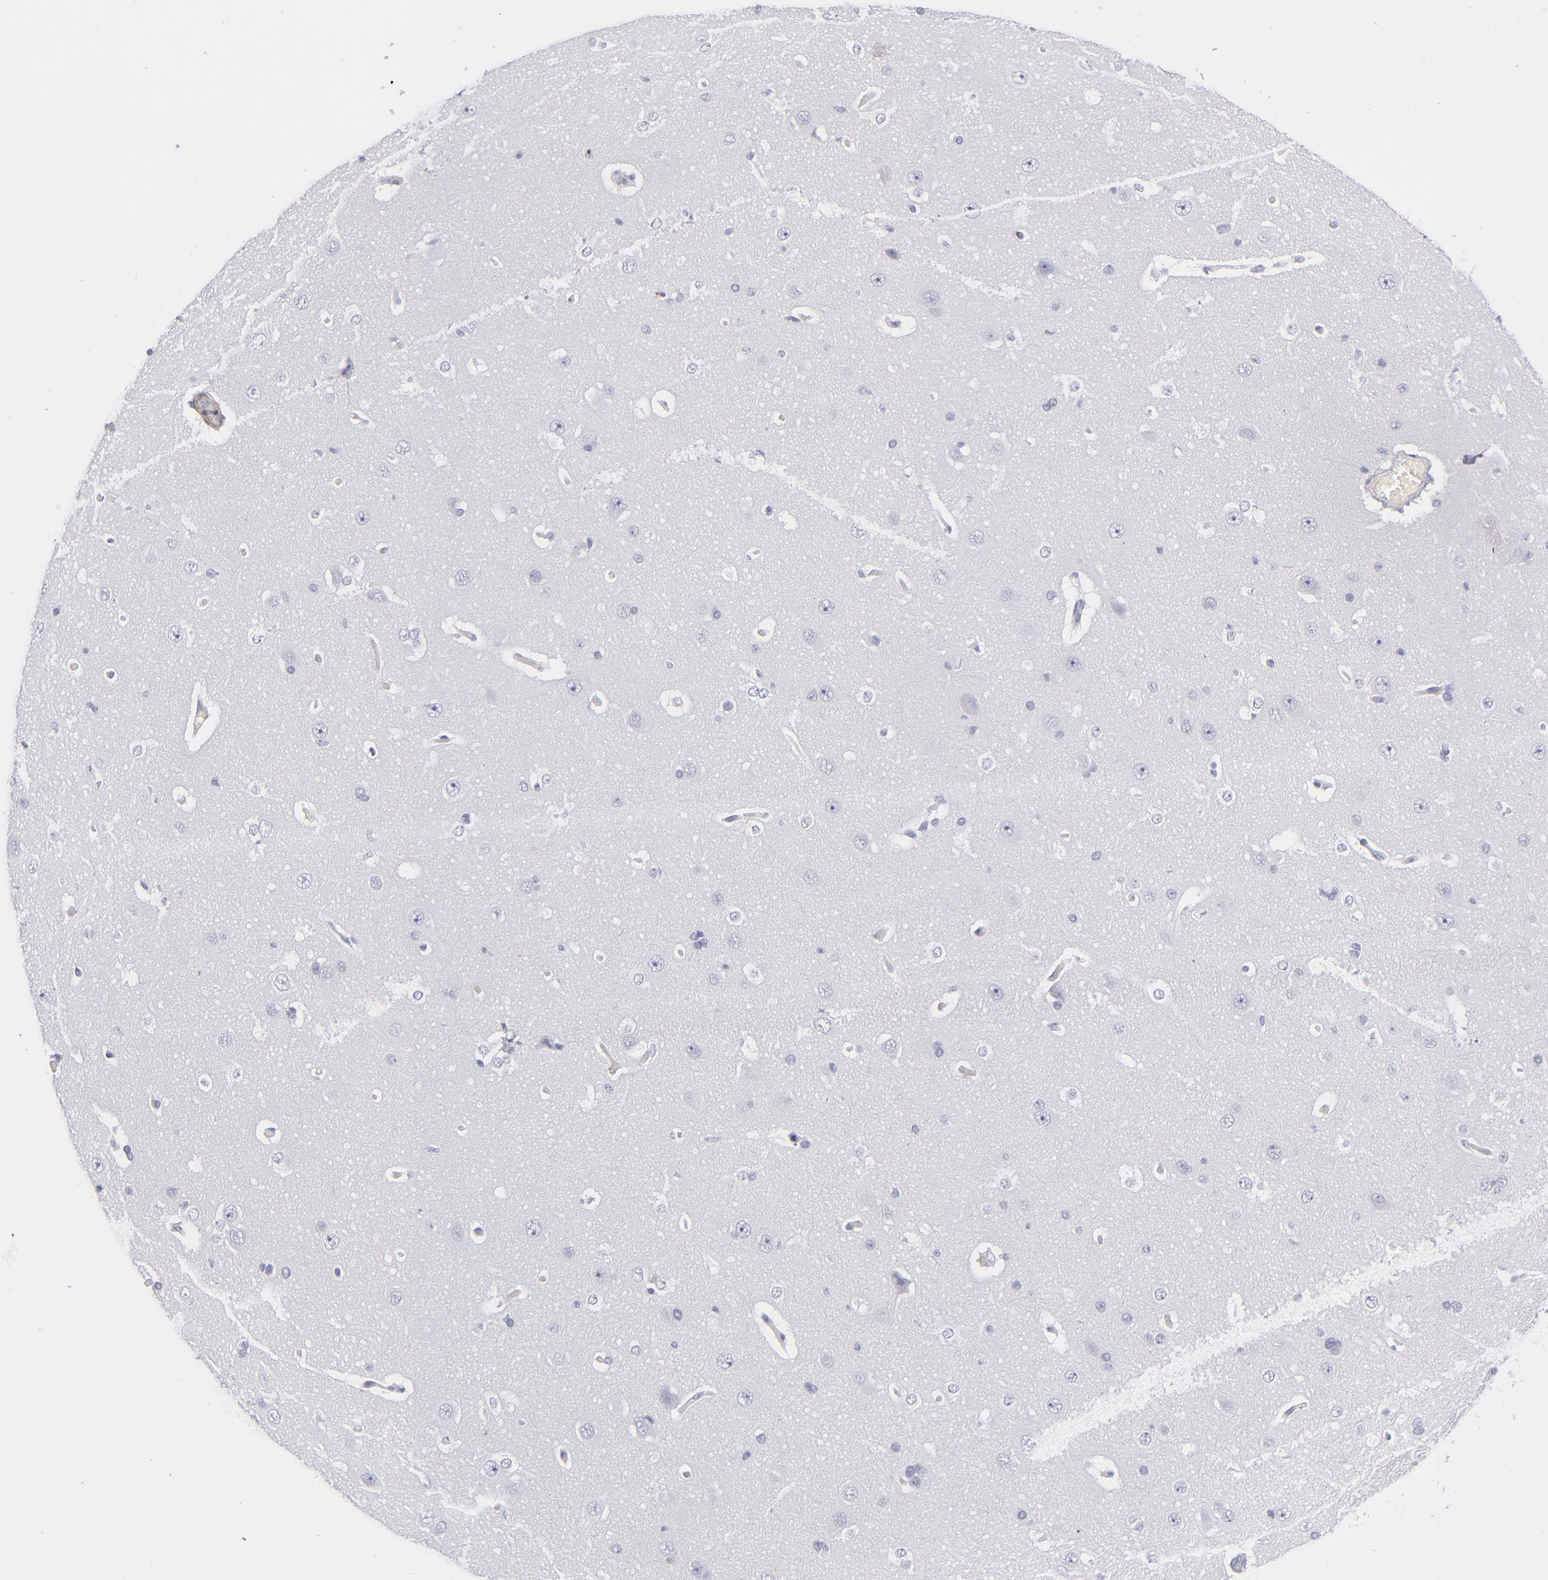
{"staining": {"intensity": "negative", "quantity": "none", "location": "none"}, "tissue": "cerebral cortex", "cell_type": "Endothelial cells", "image_type": "normal", "snomed": [{"axis": "morphology", "description": "Normal tissue, NOS"}, {"axis": "topography", "description": "Cerebral cortex"}], "caption": "There is no significant staining in endothelial cells of cerebral cortex. The staining is performed using DAB (3,3'-diaminobenzidine) brown chromogen with nuclei counter-stained in using hematoxylin.", "gene": "MYH11", "patient": {"sex": "female", "age": 45}}